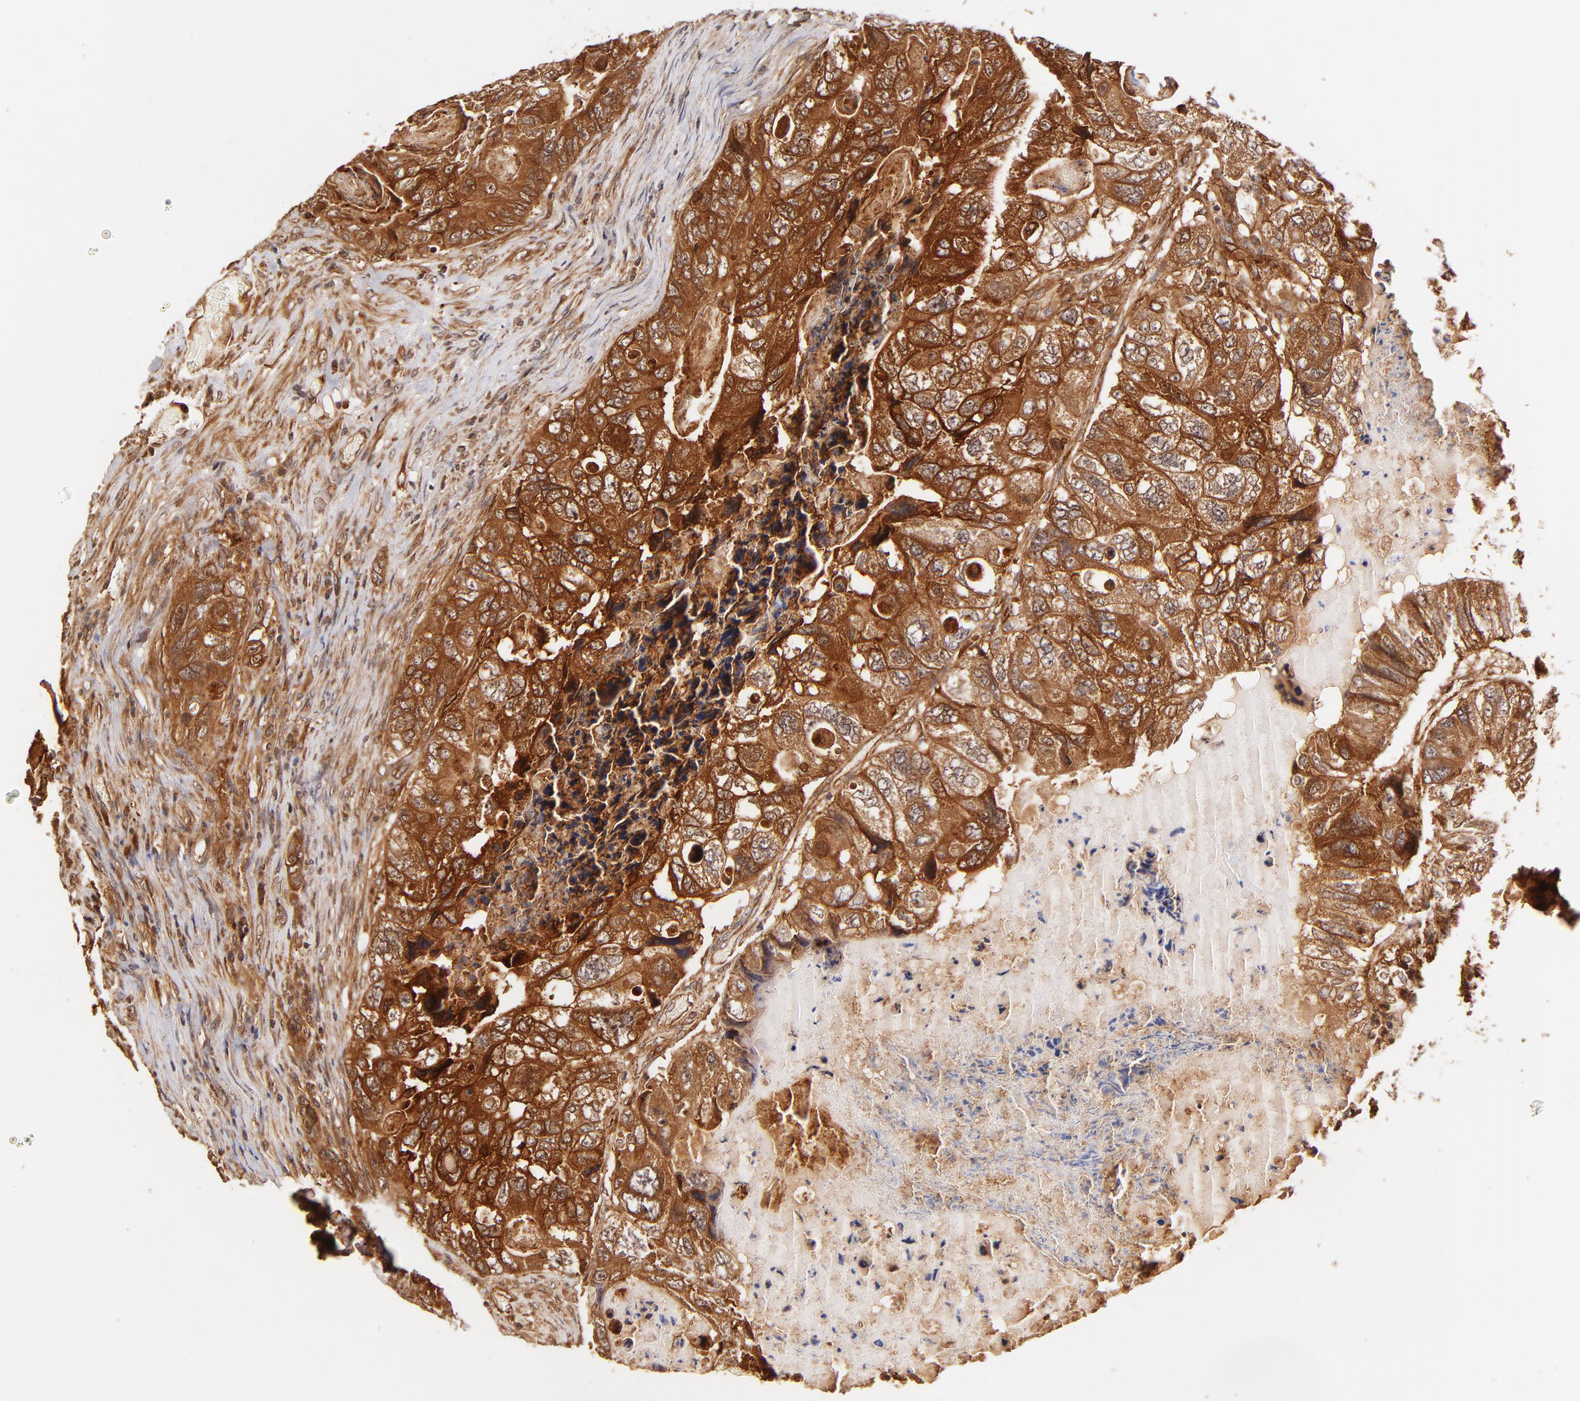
{"staining": {"intensity": "strong", "quantity": ">75%", "location": "cytoplasmic/membranous"}, "tissue": "colorectal cancer", "cell_type": "Tumor cells", "image_type": "cancer", "snomed": [{"axis": "morphology", "description": "Adenocarcinoma, NOS"}, {"axis": "topography", "description": "Rectum"}], "caption": "Colorectal cancer (adenocarcinoma) stained for a protein displays strong cytoplasmic/membranous positivity in tumor cells.", "gene": "ITGB1", "patient": {"sex": "female", "age": 82}}